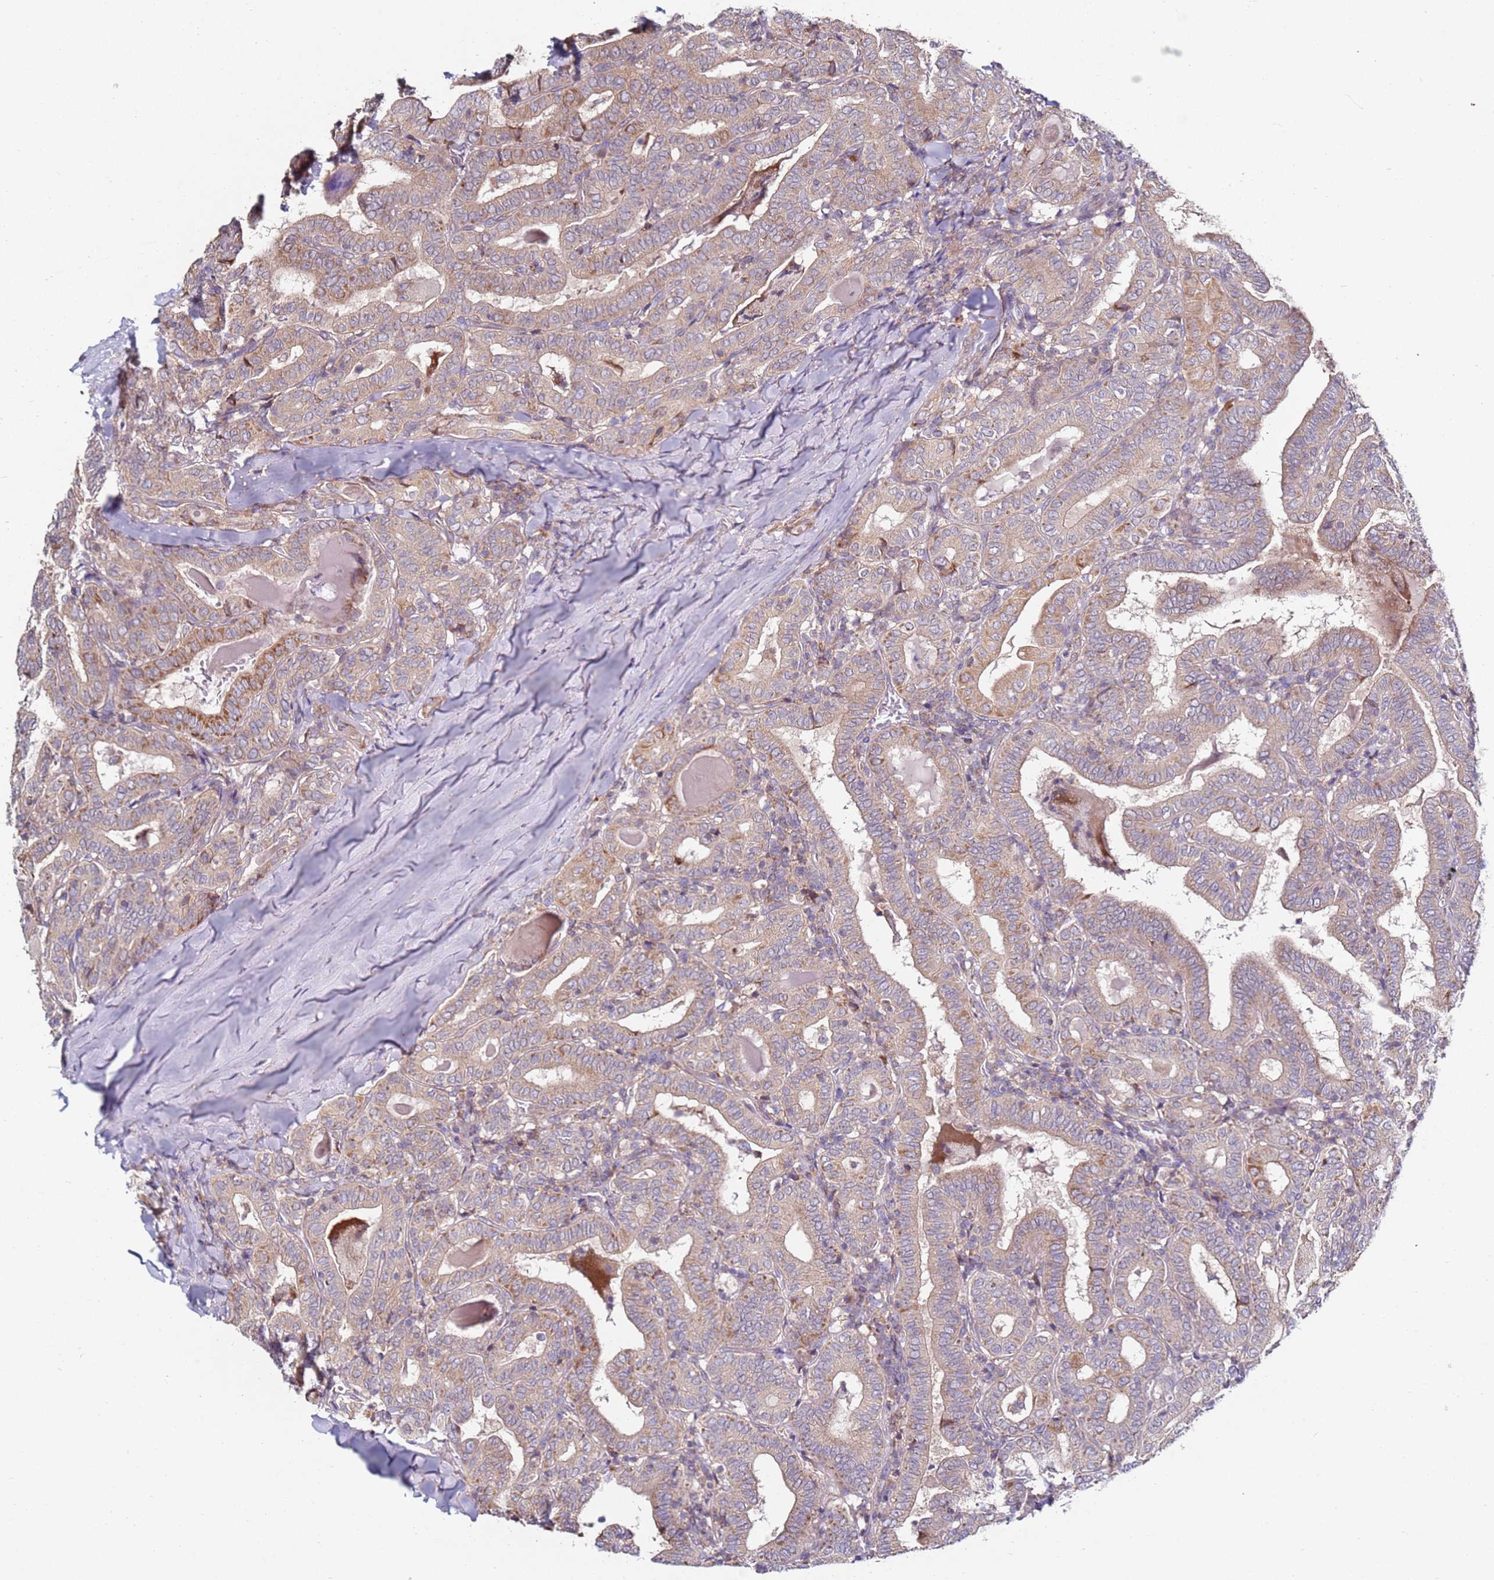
{"staining": {"intensity": "weak", "quantity": ">75%", "location": "cytoplasmic/membranous"}, "tissue": "thyroid cancer", "cell_type": "Tumor cells", "image_type": "cancer", "snomed": [{"axis": "morphology", "description": "Papillary adenocarcinoma, NOS"}, {"axis": "topography", "description": "Thyroid gland"}], "caption": "A high-resolution micrograph shows immunohistochemistry (IHC) staining of thyroid papillary adenocarcinoma, which demonstrates weak cytoplasmic/membranous expression in approximately >75% of tumor cells.", "gene": "CNOT9", "patient": {"sex": "female", "age": 72}}